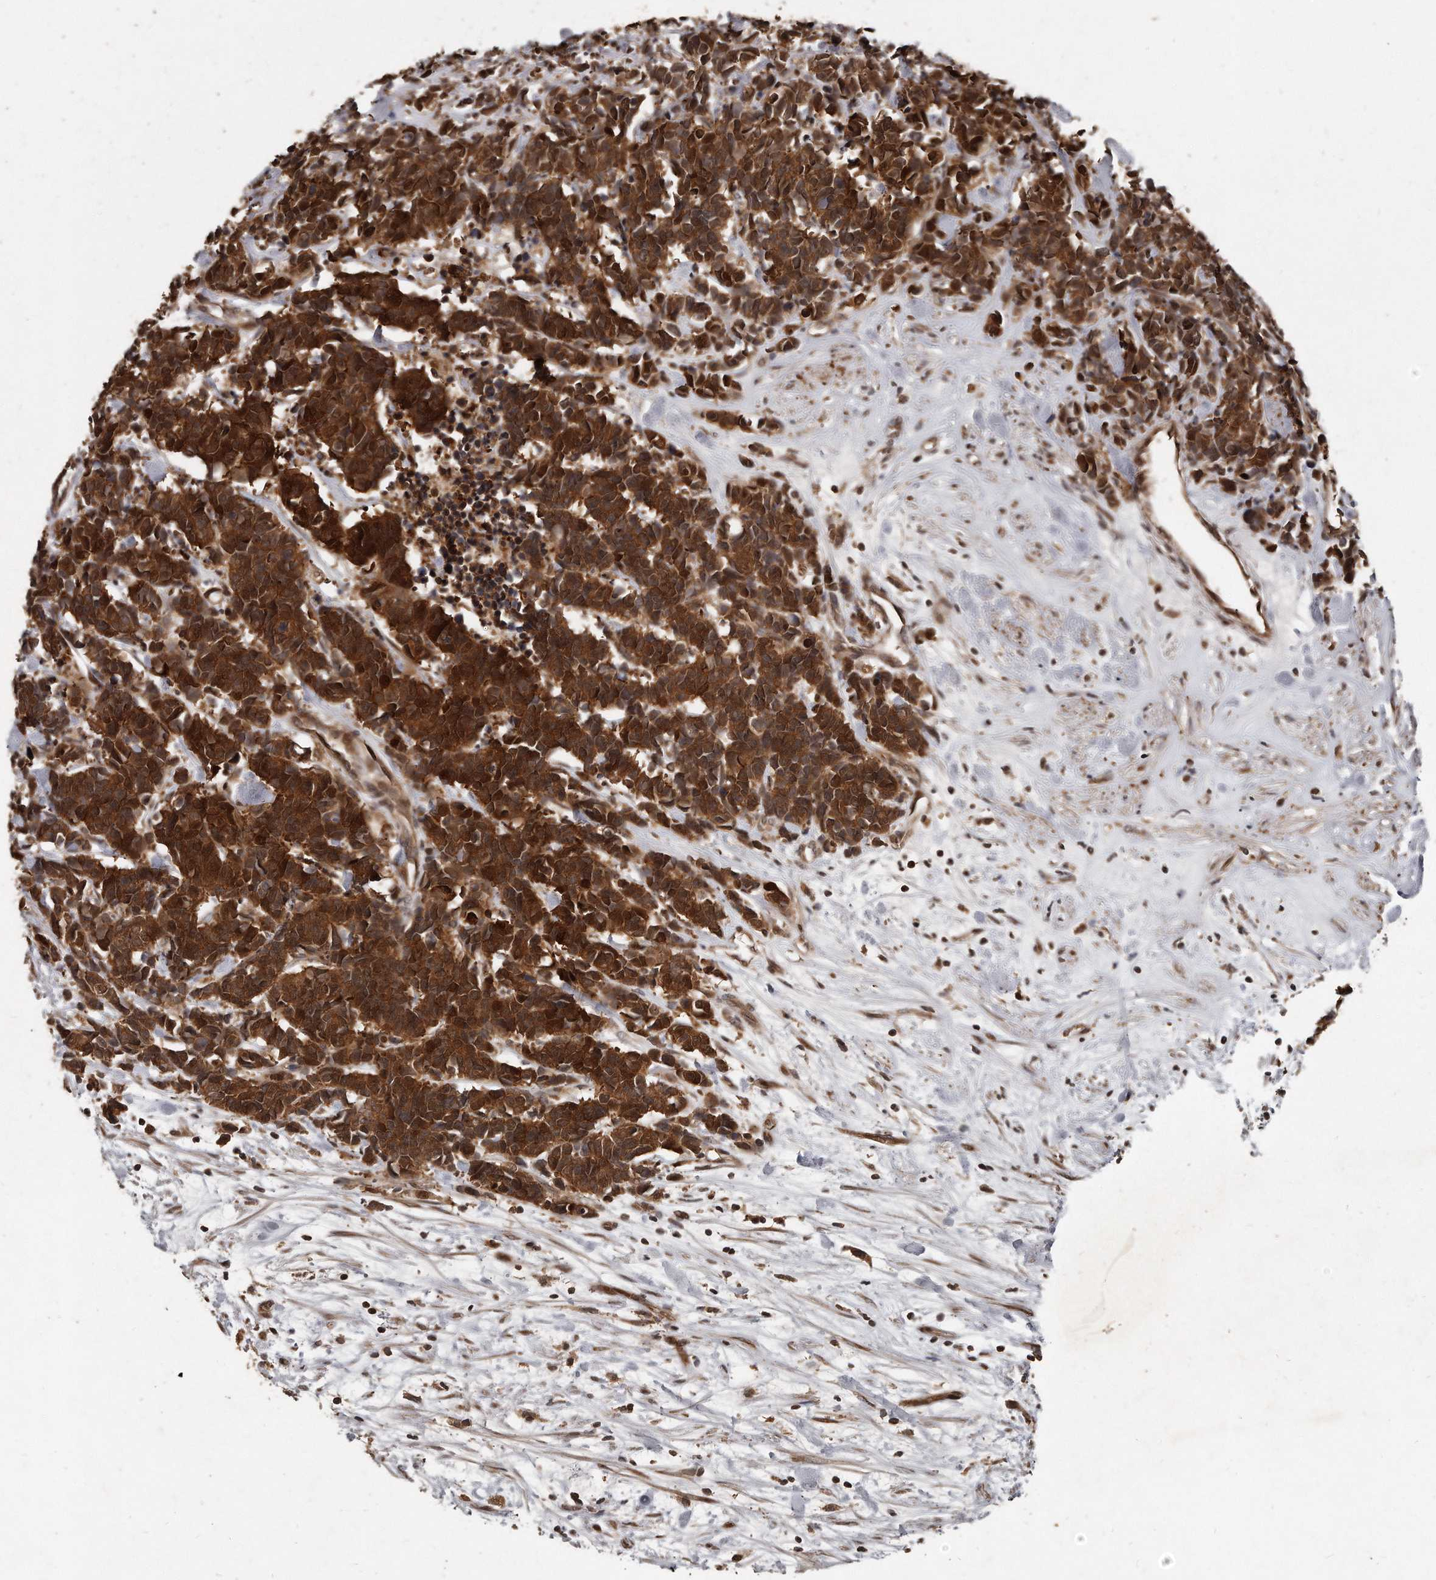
{"staining": {"intensity": "strong", "quantity": ">75%", "location": "cytoplasmic/membranous"}, "tissue": "carcinoid", "cell_type": "Tumor cells", "image_type": "cancer", "snomed": [{"axis": "morphology", "description": "Carcinoma, NOS"}, {"axis": "morphology", "description": "Carcinoid, malignant, NOS"}, {"axis": "topography", "description": "Urinary bladder"}], "caption": "Approximately >75% of tumor cells in carcinoid exhibit strong cytoplasmic/membranous protein expression as visualized by brown immunohistochemical staining.", "gene": "GCH1", "patient": {"sex": "male", "age": 57}}